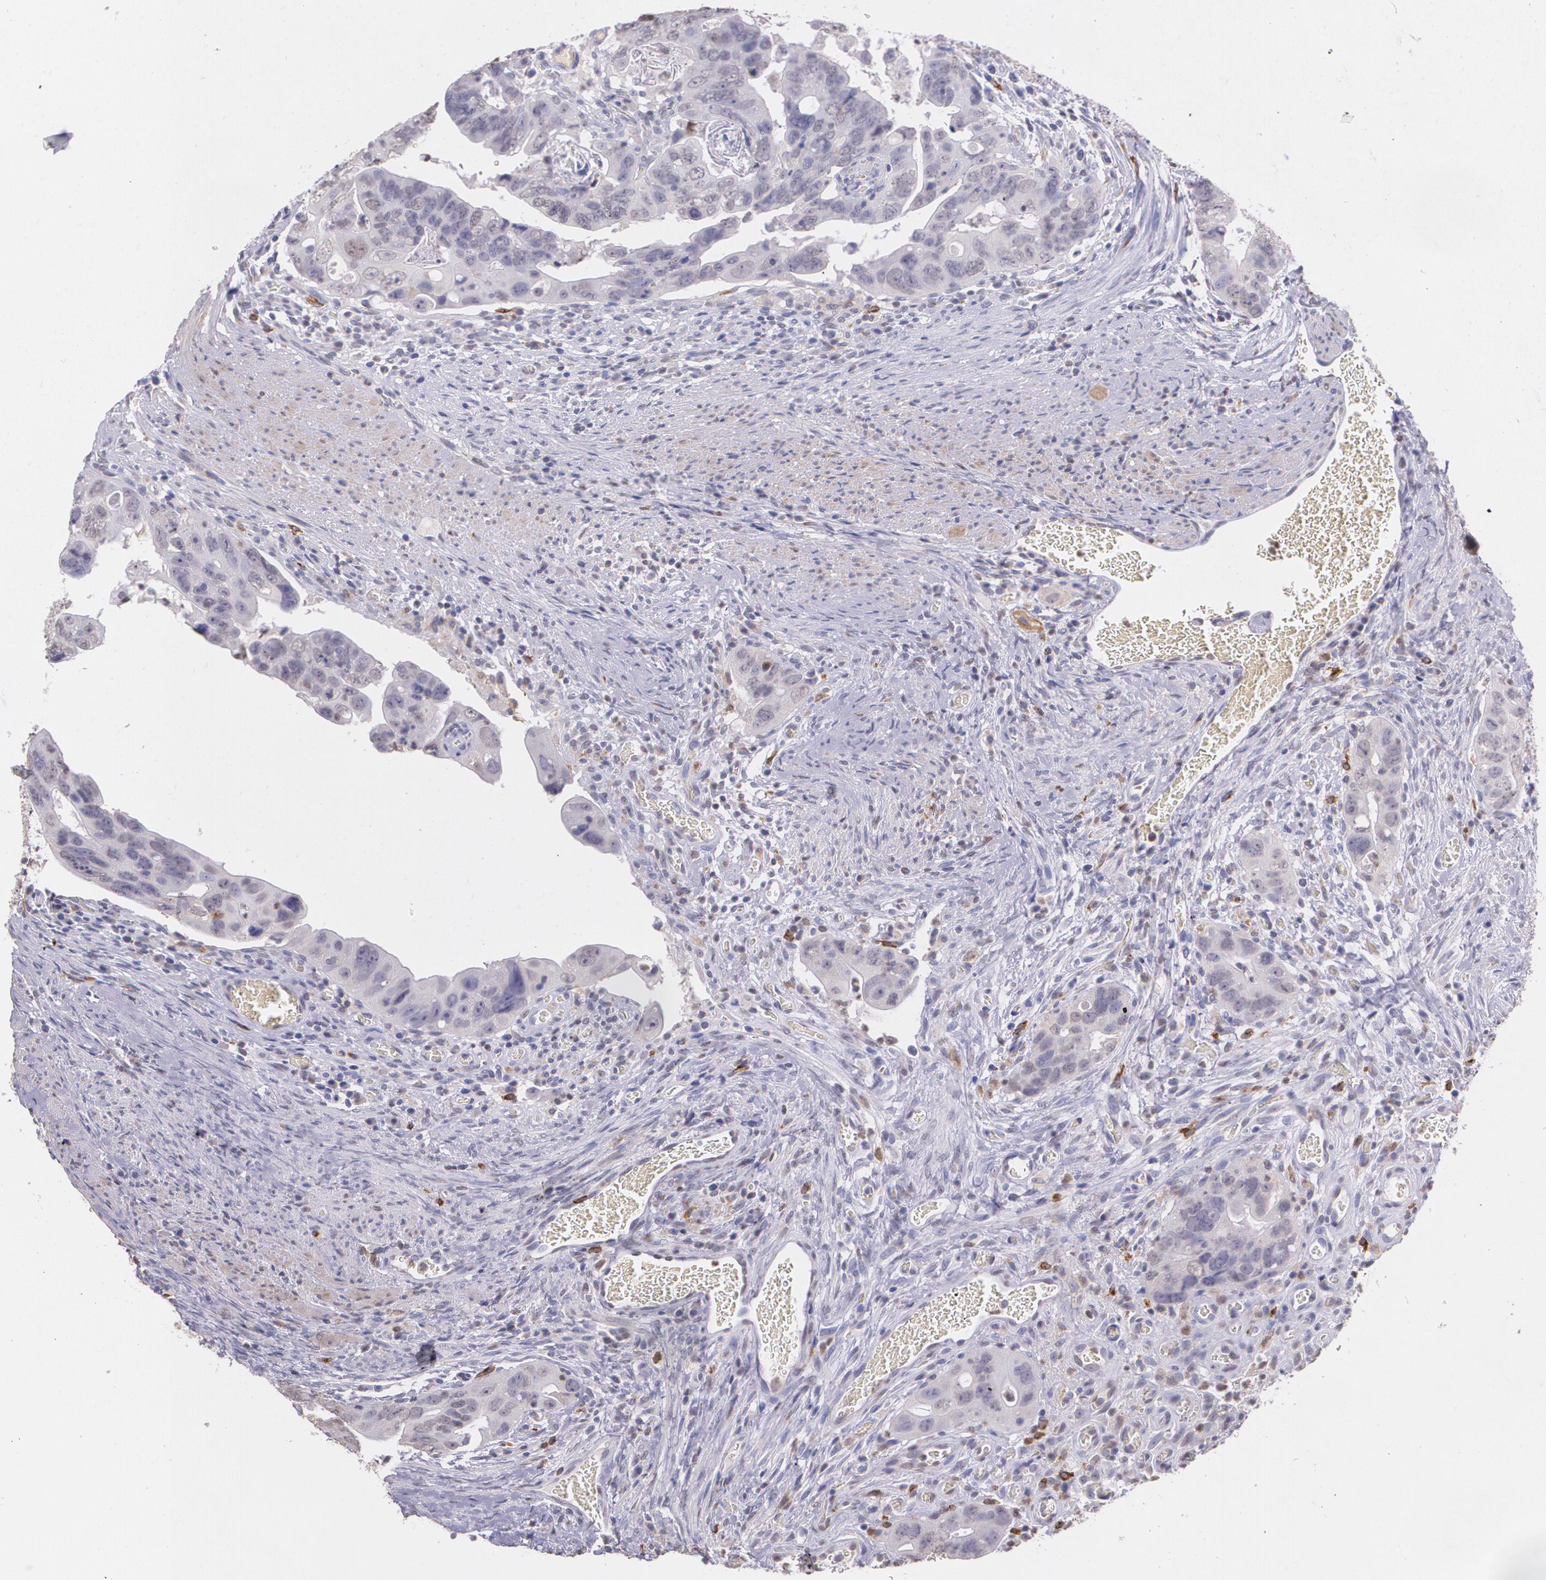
{"staining": {"intensity": "negative", "quantity": "none", "location": "none"}, "tissue": "colorectal cancer", "cell_type": "Tumor cells", "image_type": "cancer", "snomed": [{"axis": "morphology", "description": "Adenocarcinoma, NOS"}, {"axis": "topography", "description": "Rectum"}], "caption": "Tumor cells show no significant protein staining in colorectal adenocarcinoma.", "gene": "RTN1", "patient": {"sex": "male", "age": 53}}